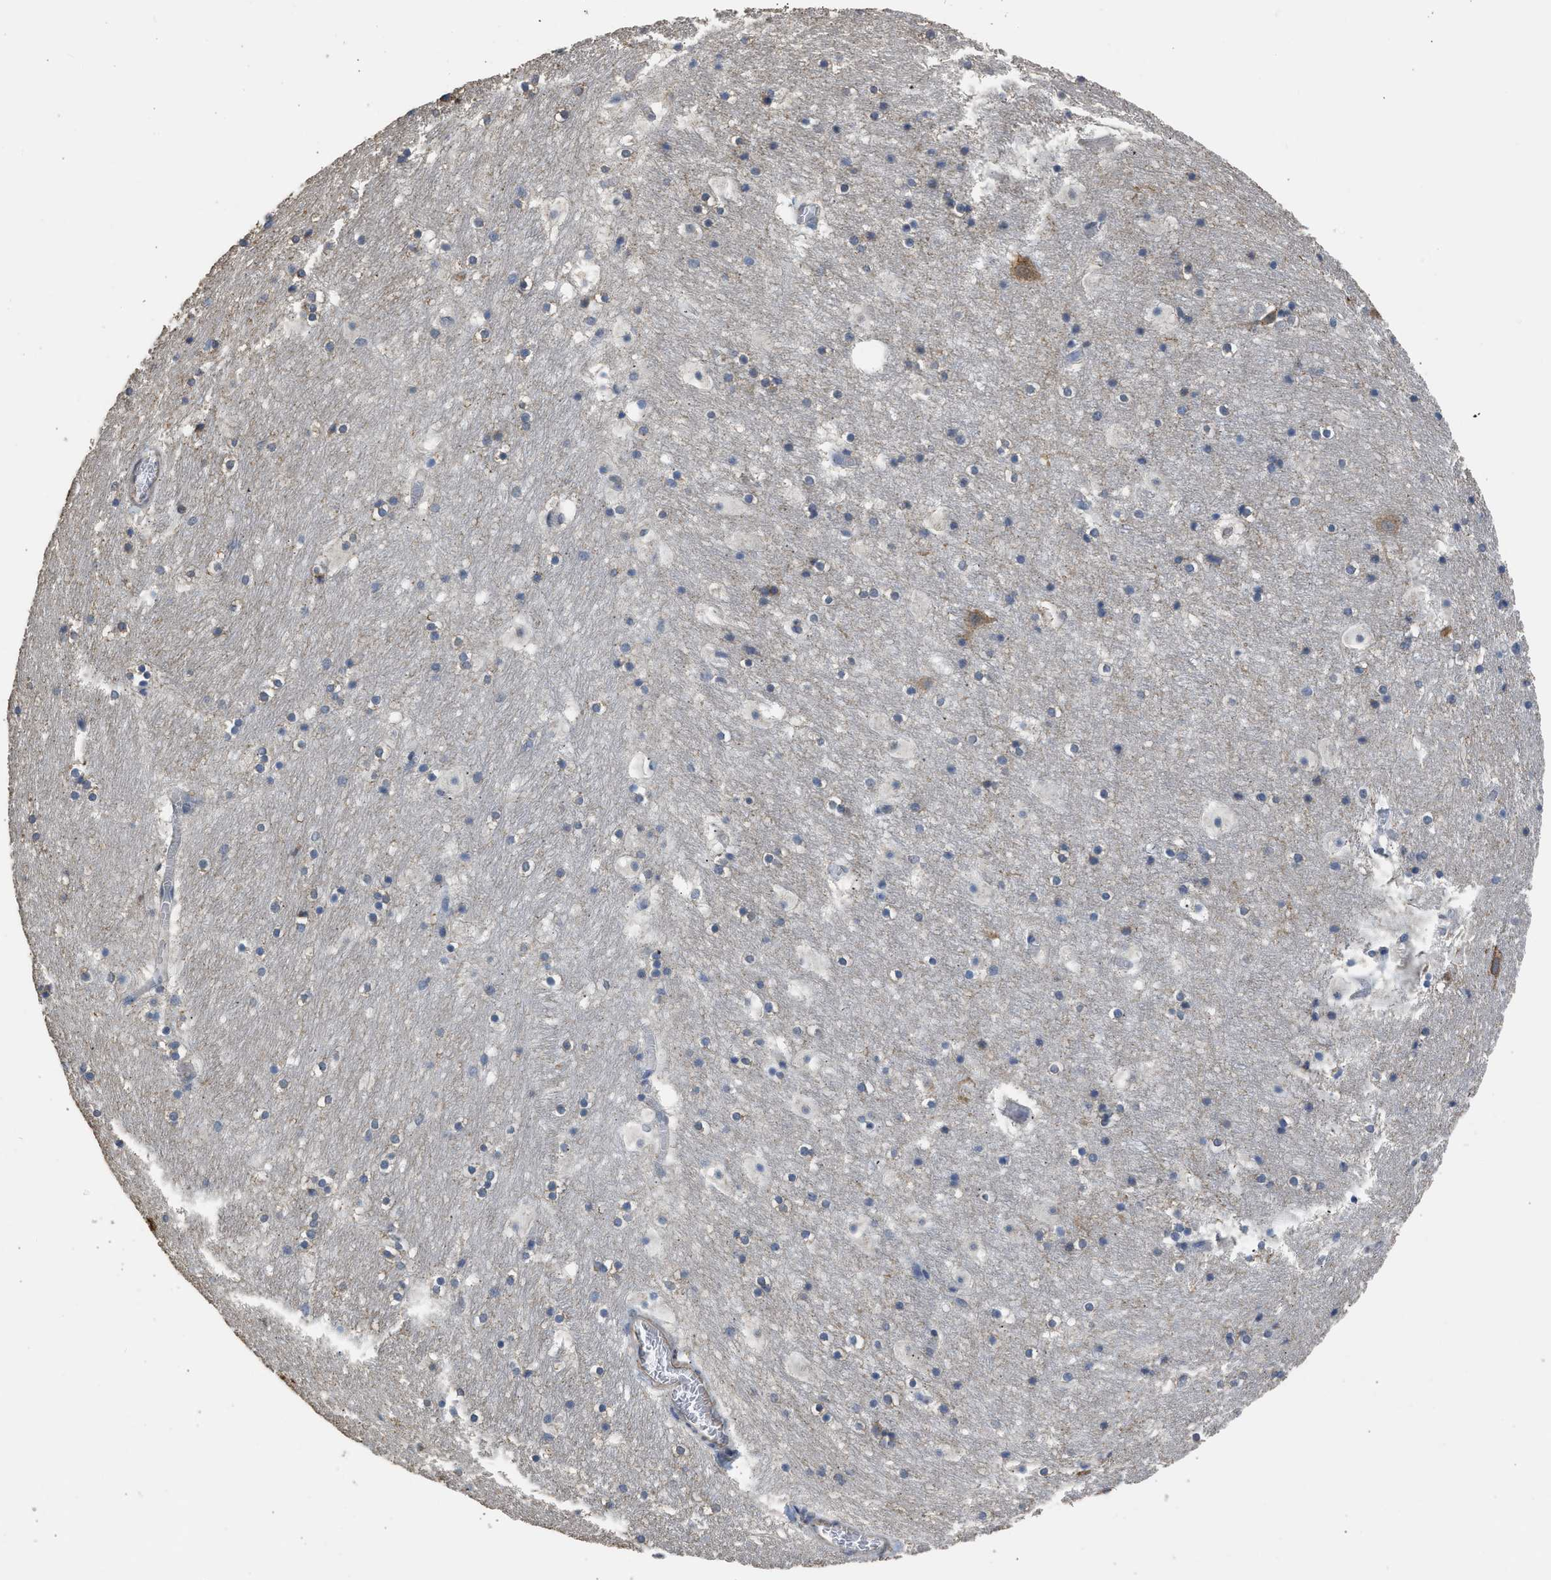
{"staining": {"intensity": "moderate", "quantity": "<25%", "location": "cytoplasmic/membranous"}, "tissue": "hippocampus", "cell_type": "Glial cells", "image_type": "normal", "snomed": [{"axis": "morphology", "description": "Normal tissue, NOS"}, {"axis": "topography", "description": "Hippocampus"}], "caption": "Moderate cytoplasmic/membranous positivity for a protein is appreciated in approximately <25% of glial cells of benign hippocampus using immunohistochemistry (IHC).", "gene": "SPINT2", "patient": {"sex": "male", "age": 45}}